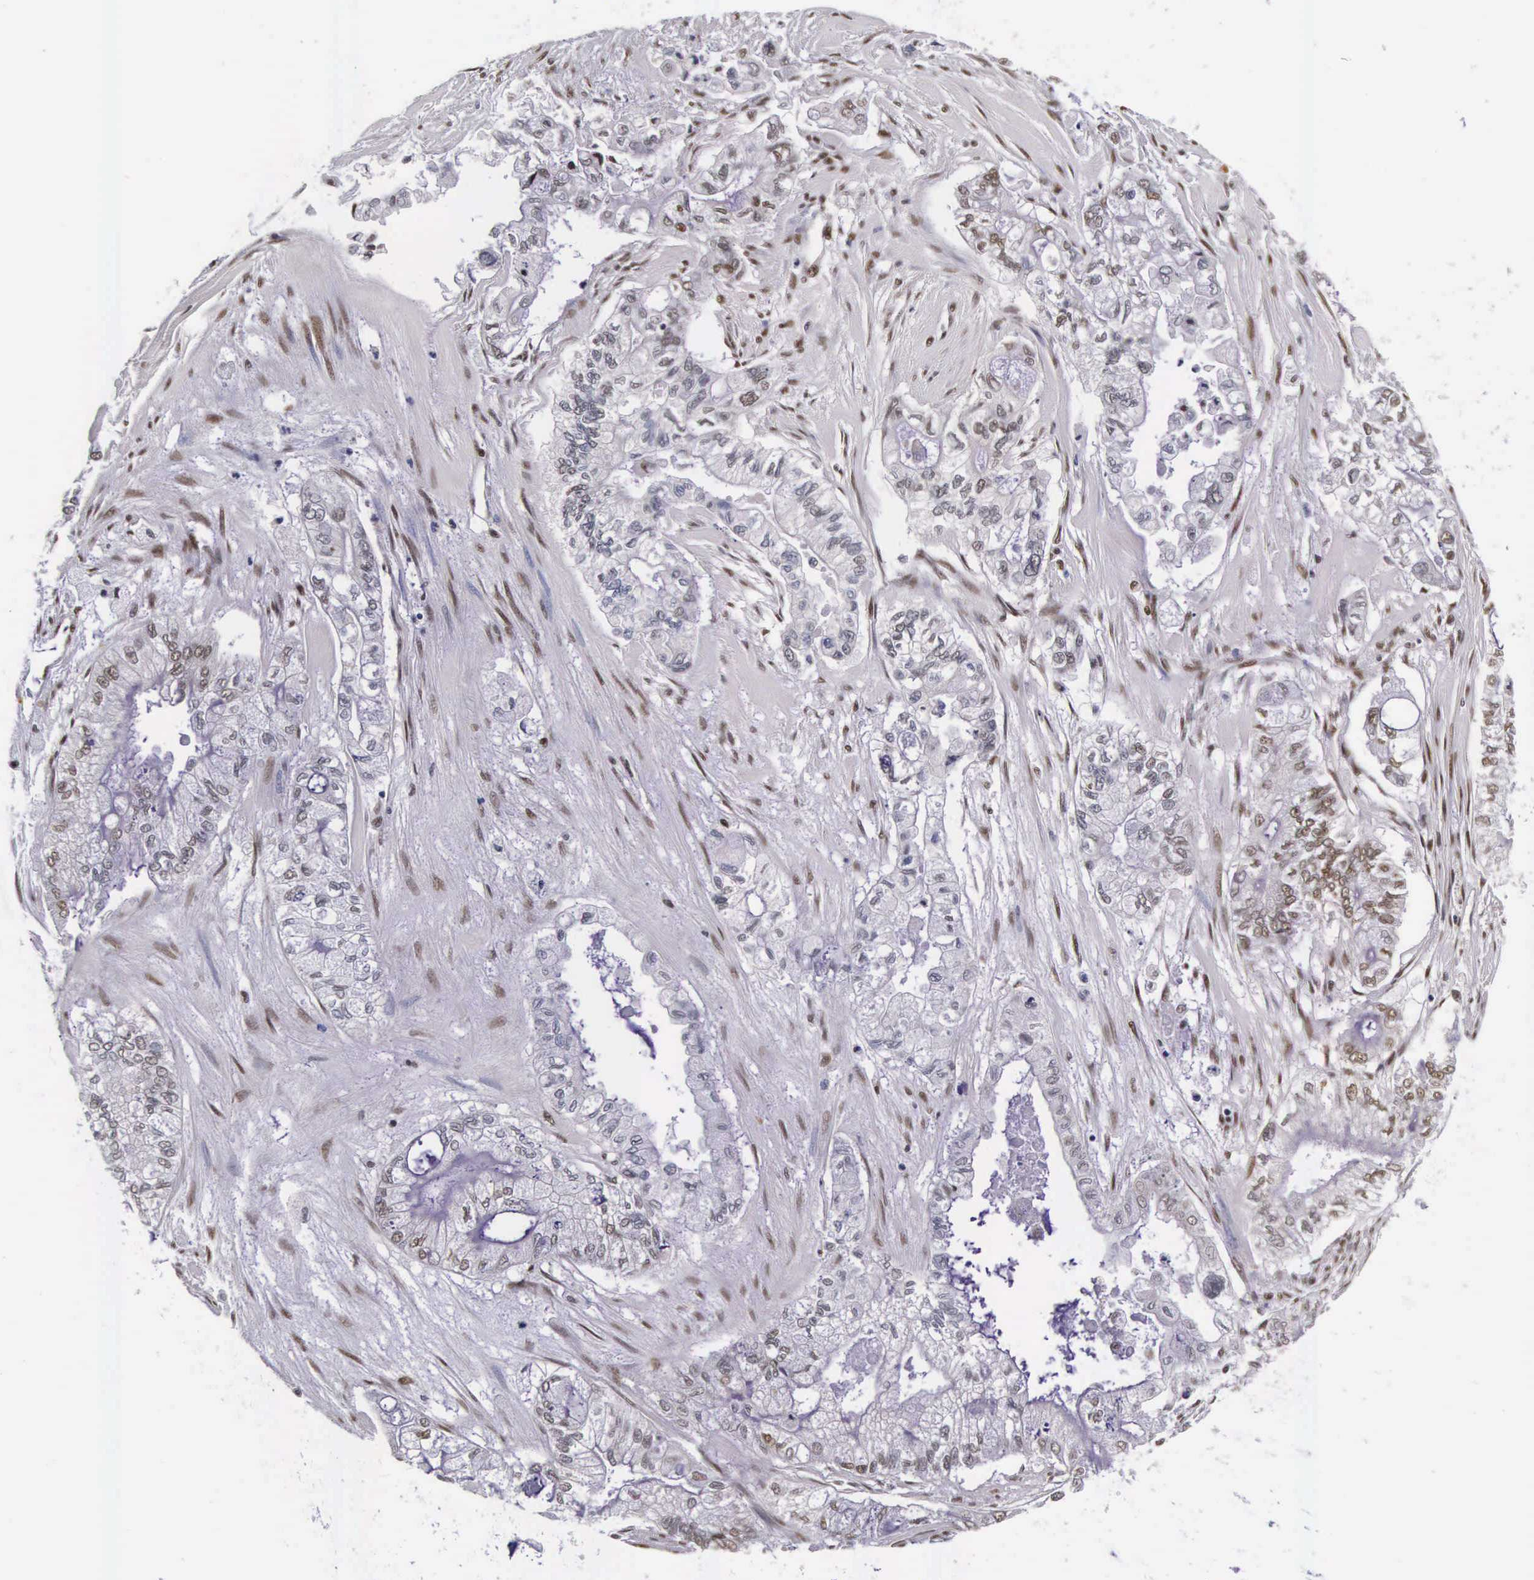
{"staining": {"intensity": "moderate", "quantity": "25%-75%", "location": "nuclear"}, "tissue": "pancreatic cancer", "cell_type": "Tumor cells", "image_type": "cancer", "snomed": [{"axis": "morphology", "description": "Adenocarcinoma, NOS"}, {"axis": "topography", "description": "Pancreas"}], "caption": "A brown stain highlights moderate nuclear positivity of a protein in human pancreatic cancer tumor cells.", "gene": "PABPN1", "patient": {"sex": "male", "age": 79}}